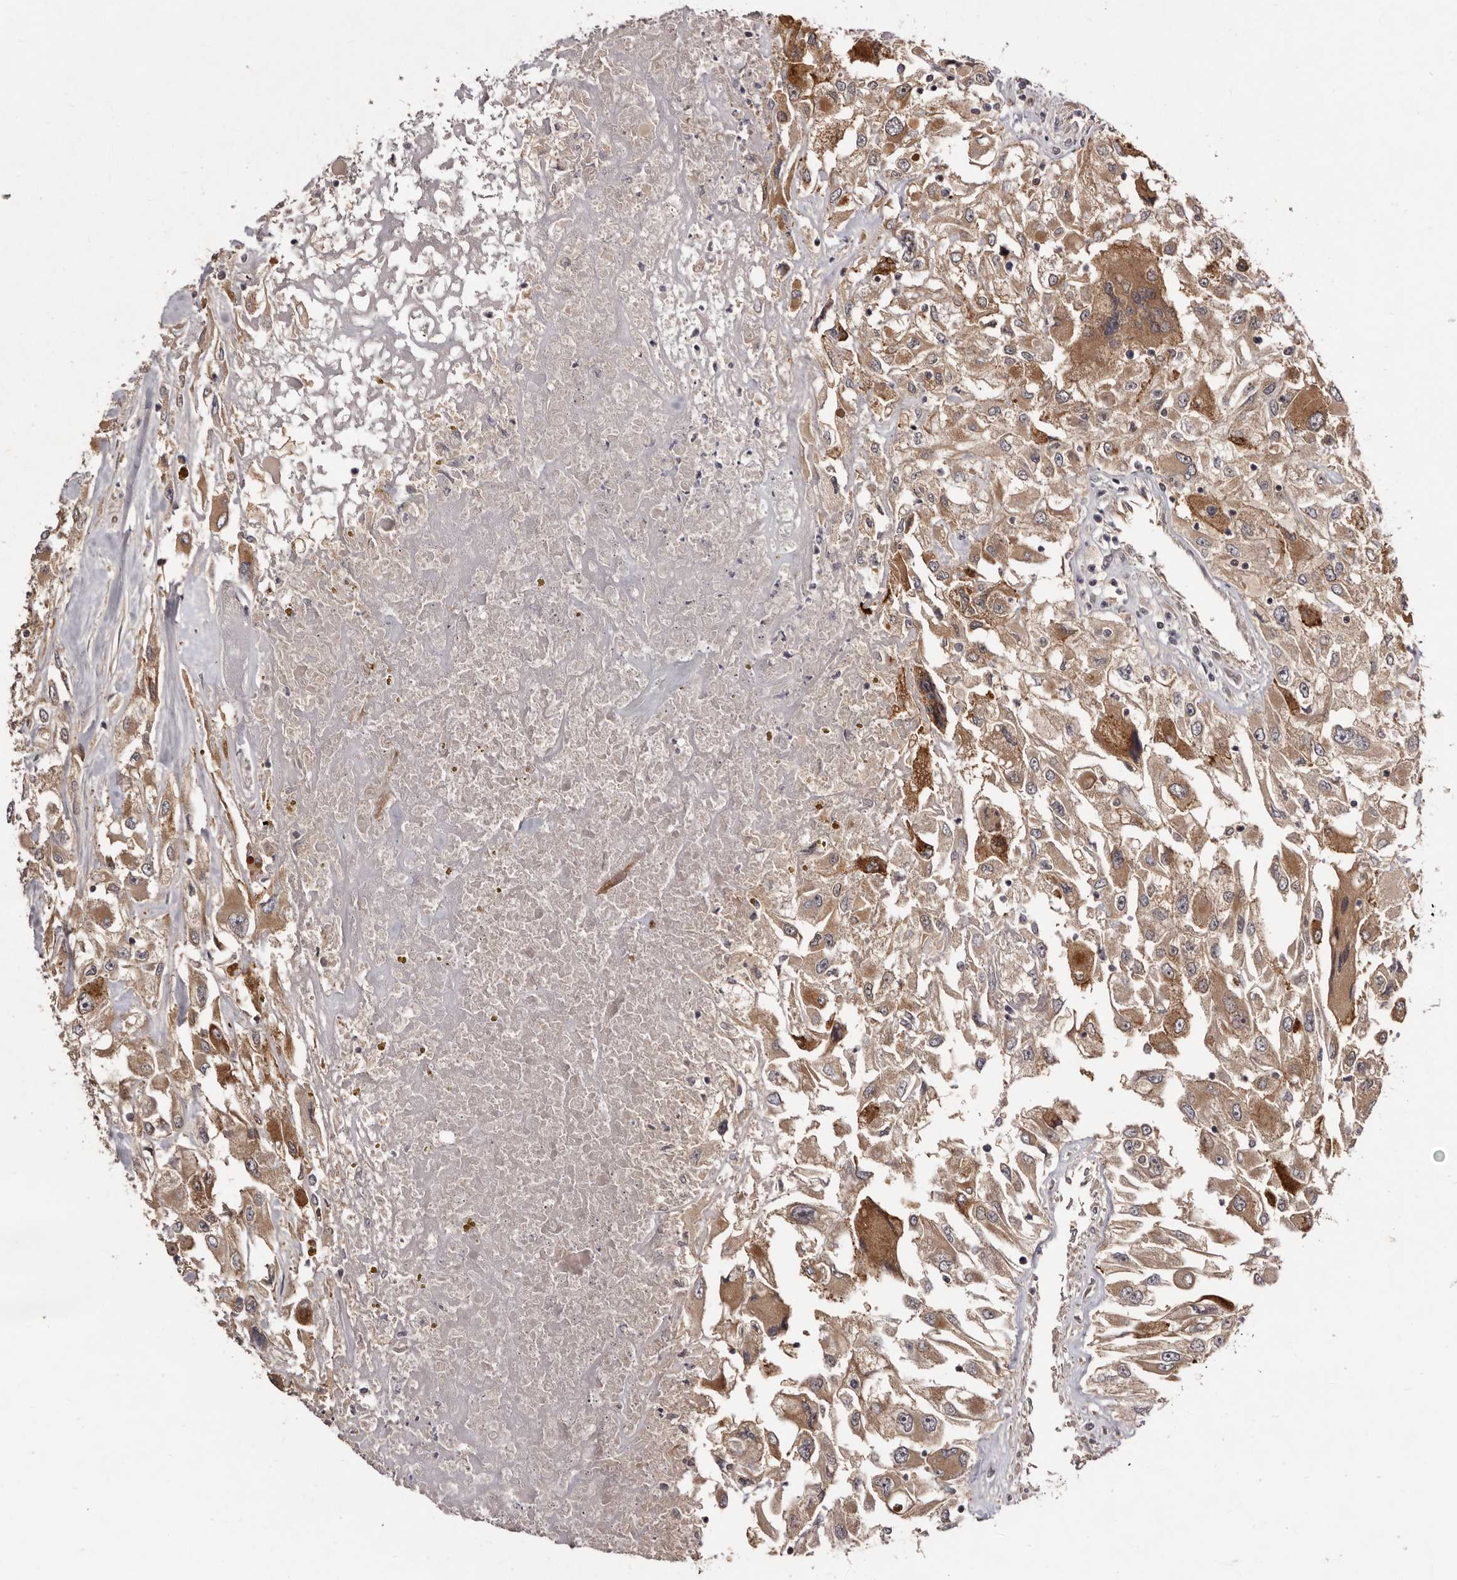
{"staining": {"intensity": "moderate", "quantity": ">75%", "location": "cytoplasmic/membranous"}, "tissue": "renal cancer", "cell_type": "Tumor cells", "image_type": "cancer", "snomed": [{"axis": "morphology", "description": "Adenocarcinoma, NOS"}, {"axis": "topography", "description": "Kidney"}], "caption": "Immunohistochemical staining of renal adenocarcinoma reveals medium levels of moderate cytoplasmic/membranous protein positivity in approximately >75% of tumor cells.", "gene": "INAVA", "patient": {"sex": "female", "age": 52}}